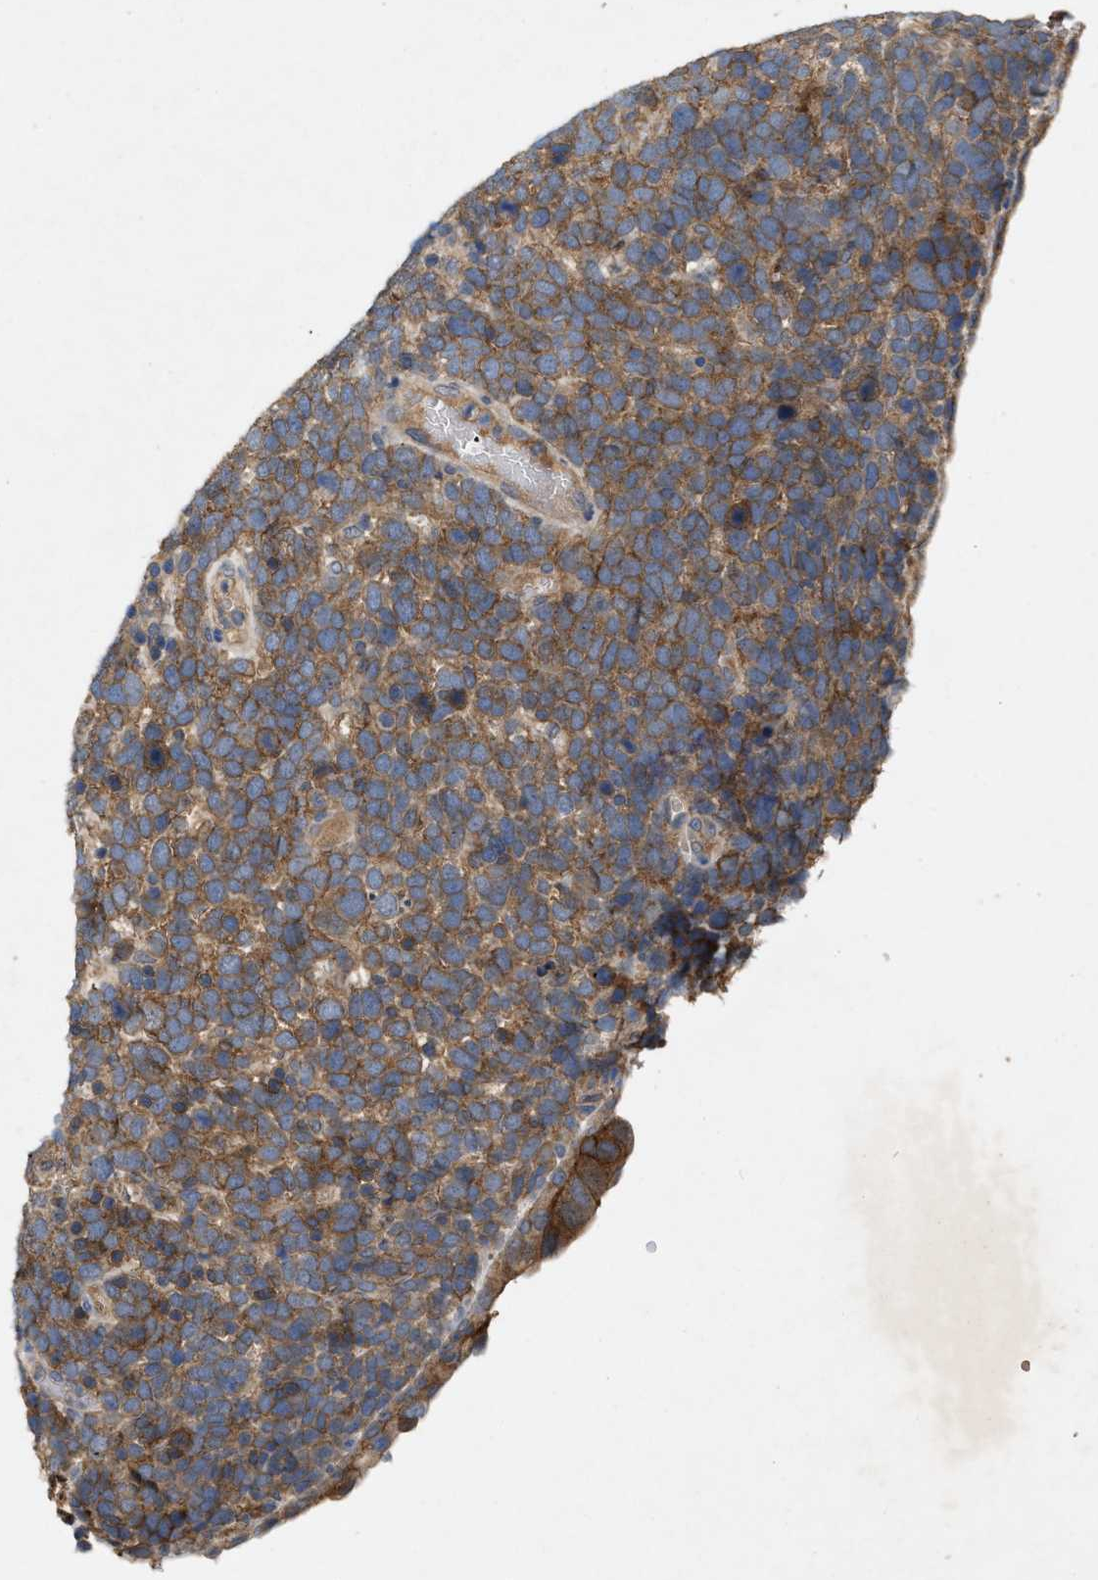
{"staining": {"intensity": "strong", "quantity": ">75%", "location": "cytoplasmic/membranous"}, "tissue": "urothelial cancer", "cell_type": "Tumor cells", "image_type": "cancer", "snomed": [{"axis": "morphology", "description": "Urothelial carcinoma, High grade"}, {"axis": "topography", "description": "Urinary bladder"}], "caption": "Immunohistochemical staining of human high-grade urothelial carcinoma displays strong cytoplasmic/membranous protein expression in about >75% of tumor cells.", "gene": "LPAR2", "patient": {"sex": "female", "age": 82}}